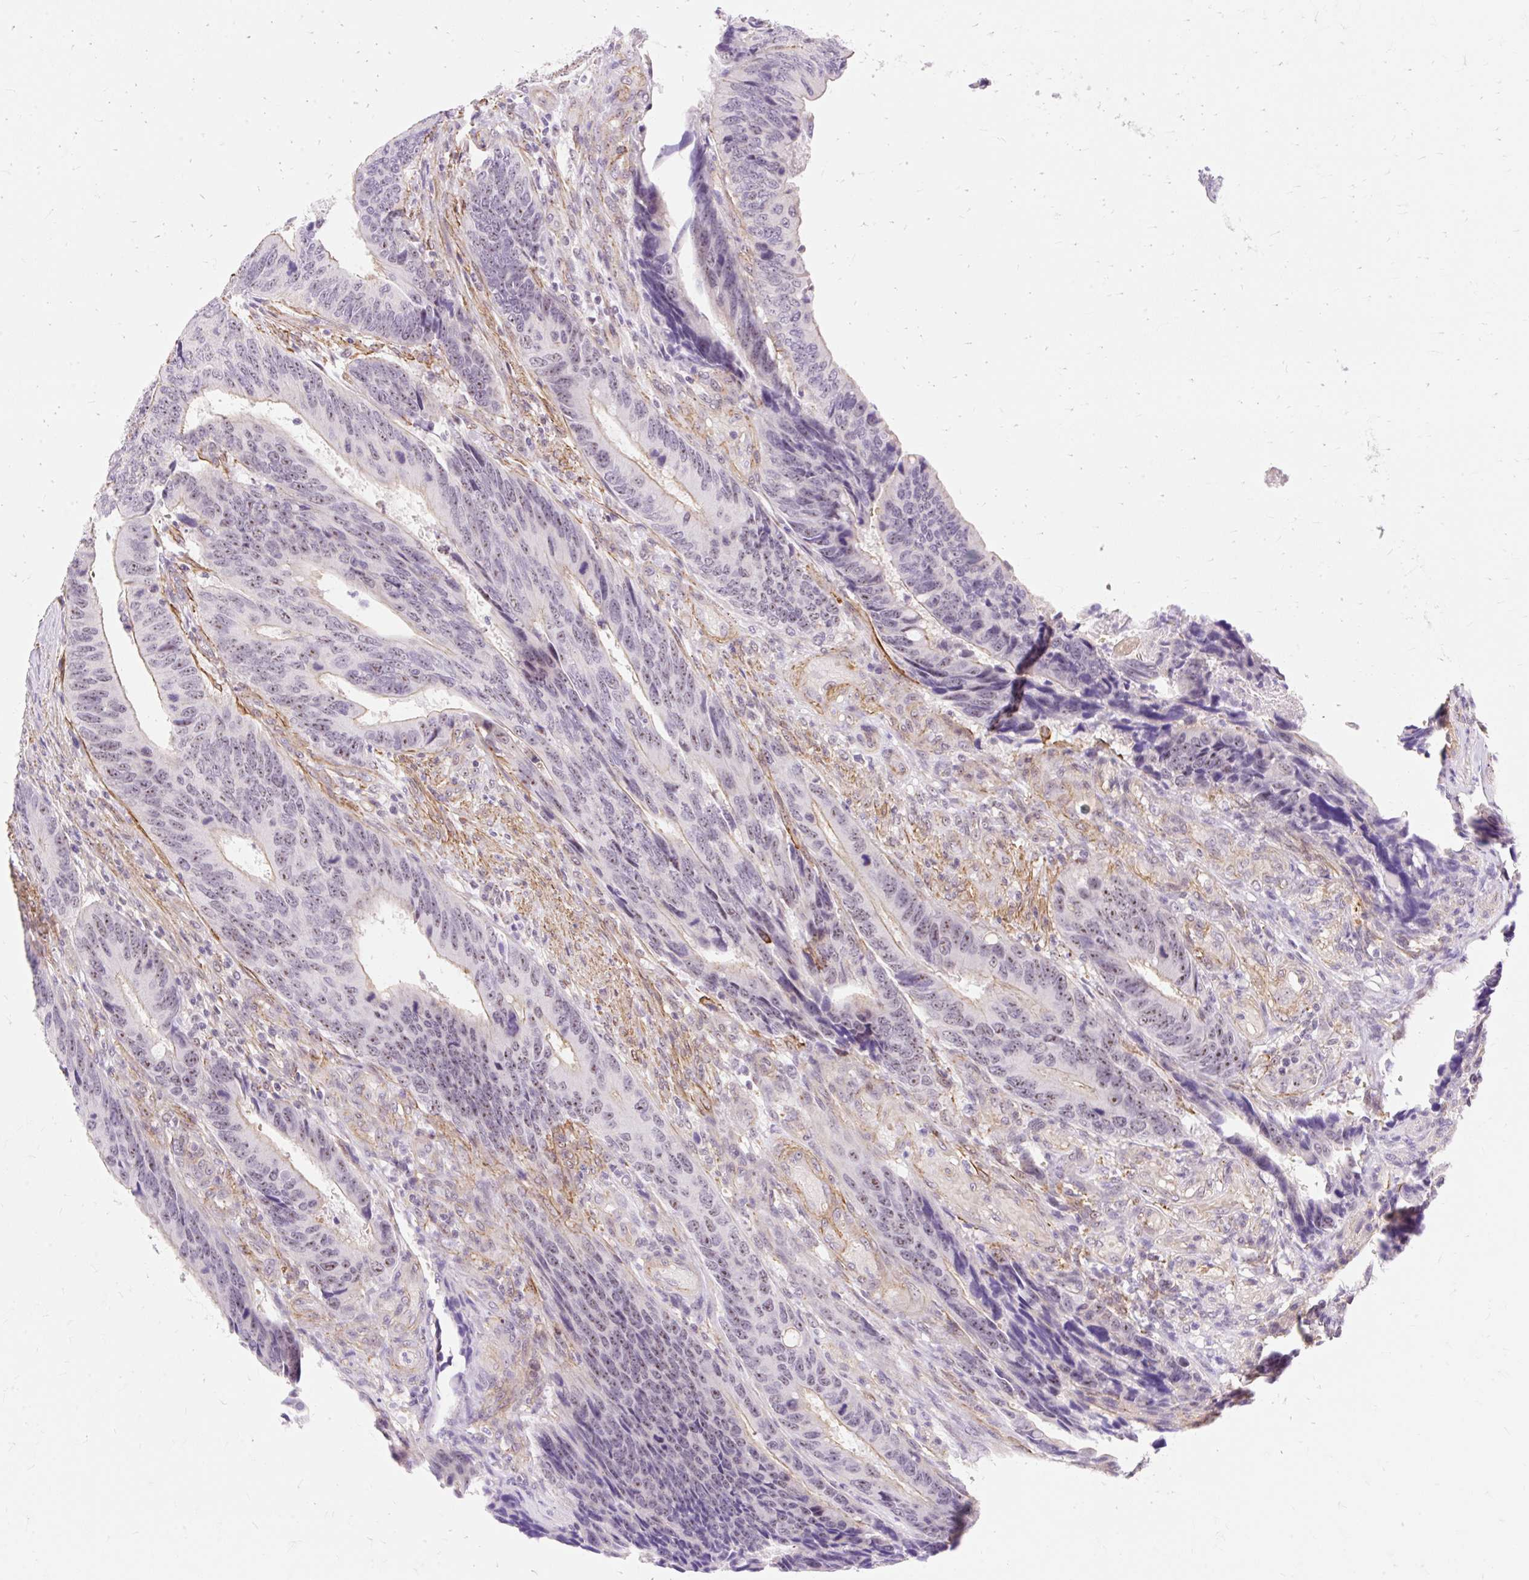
{"staining": {"intensity": "moderate", "quantity": "25%-75%", "location": "nuclear"}, "tissue": "colorectal cancer", "cell_type": "Tumor cells", "image_type": "cancer", "snomed": [{"axis": "morphology", "description": "Adenocarcinoma, NOS"}, {"axis": "topography", "description": "Colon"}], "caption": "Adenocarcinoma (colorectal) stained with a protein marker demonstrates moderate staining in tumor cells.", "gene": "OBP2A", "patient": {"sex": "male", "age": 87}}